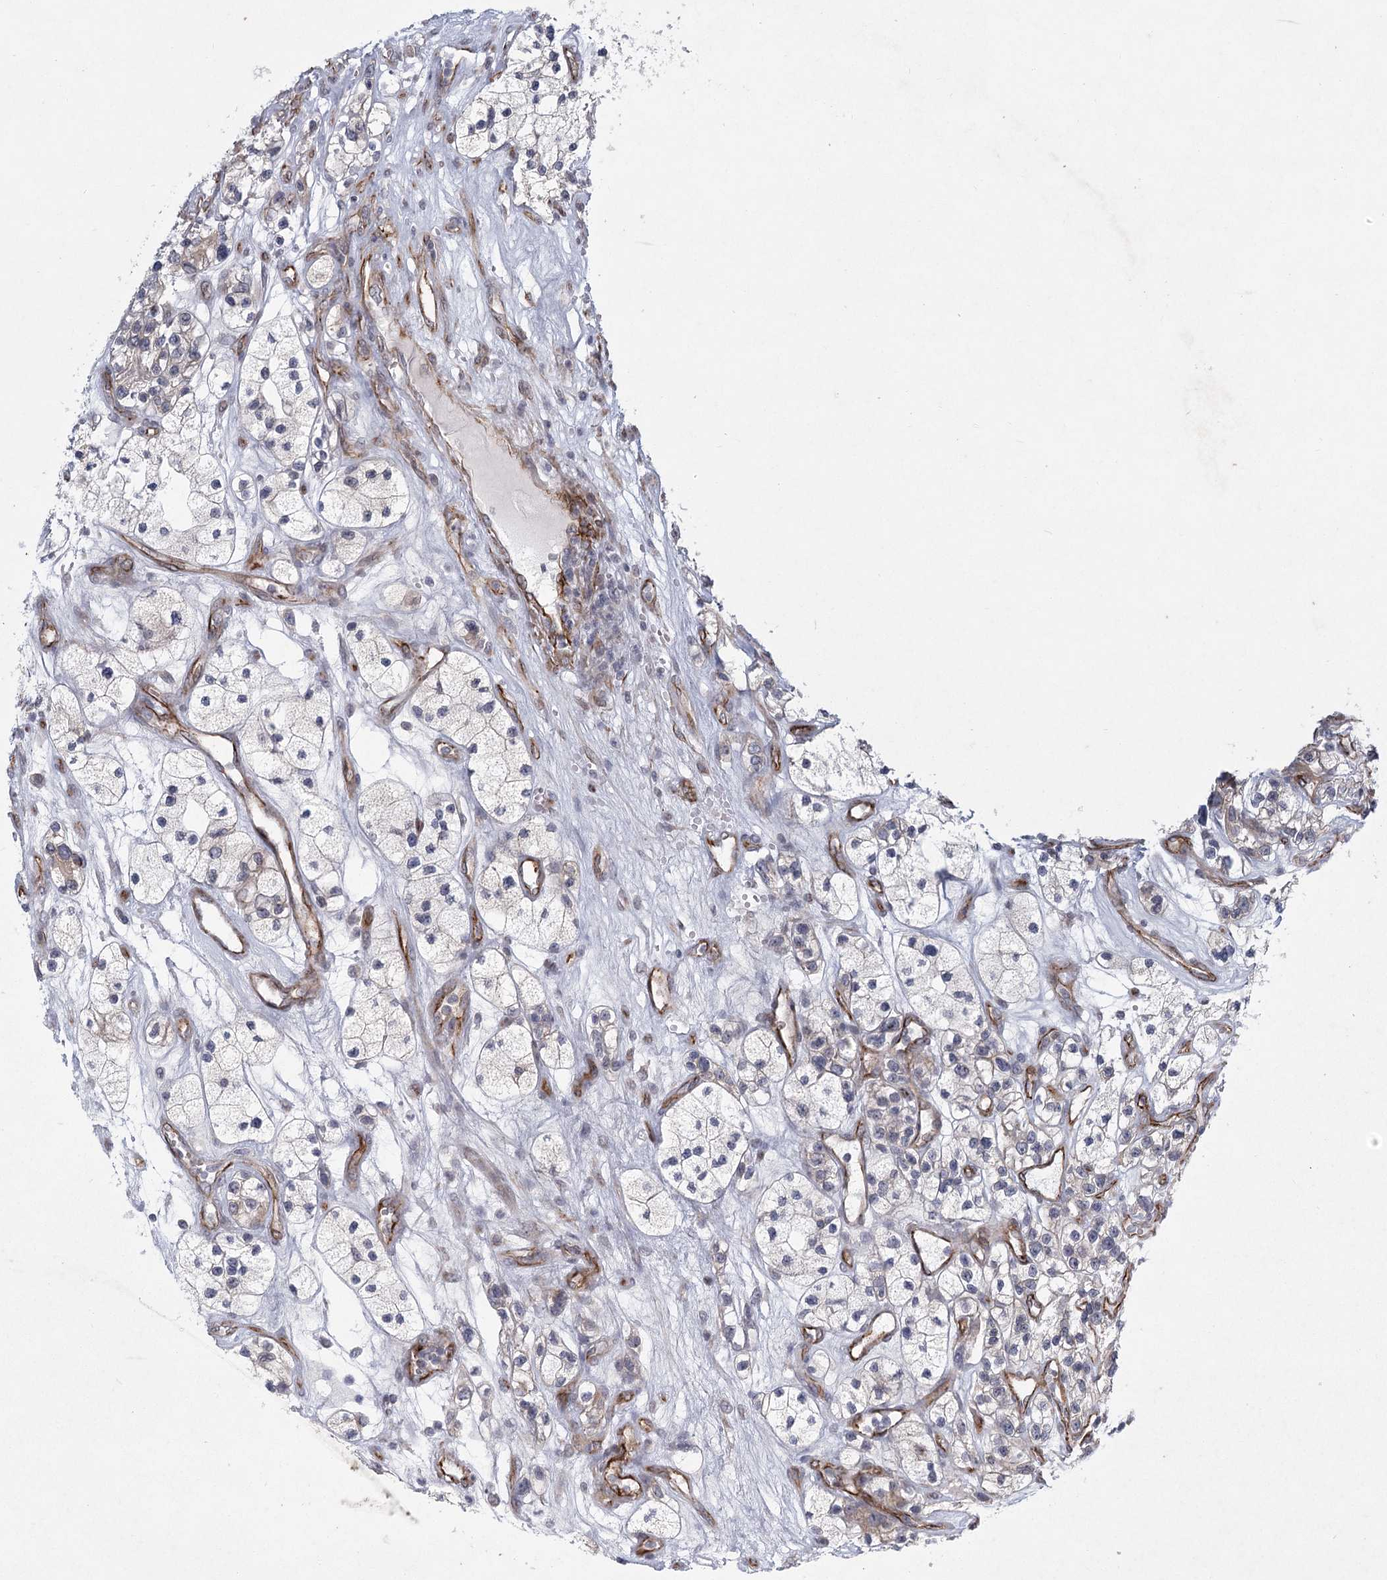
{"staining": {"intensity": "weak", "quantity": "<25%", "location": "cytoplasmic/membranous"}, "tissue": "renal cancer", "cell_type": "Tumor cells", "image_type": "cancer", "snomed": [{"axis": "morphology", "description": "Adenocarcinoma, NOS"}, {"axis": "topography", "description": "Kidney"}], "caption": "Renal cancer was stained to show a protein in brown. There is no significant staining in tumor cells.", "gene": "MEPE", "patient": {"sex": "female", "age": 57}}